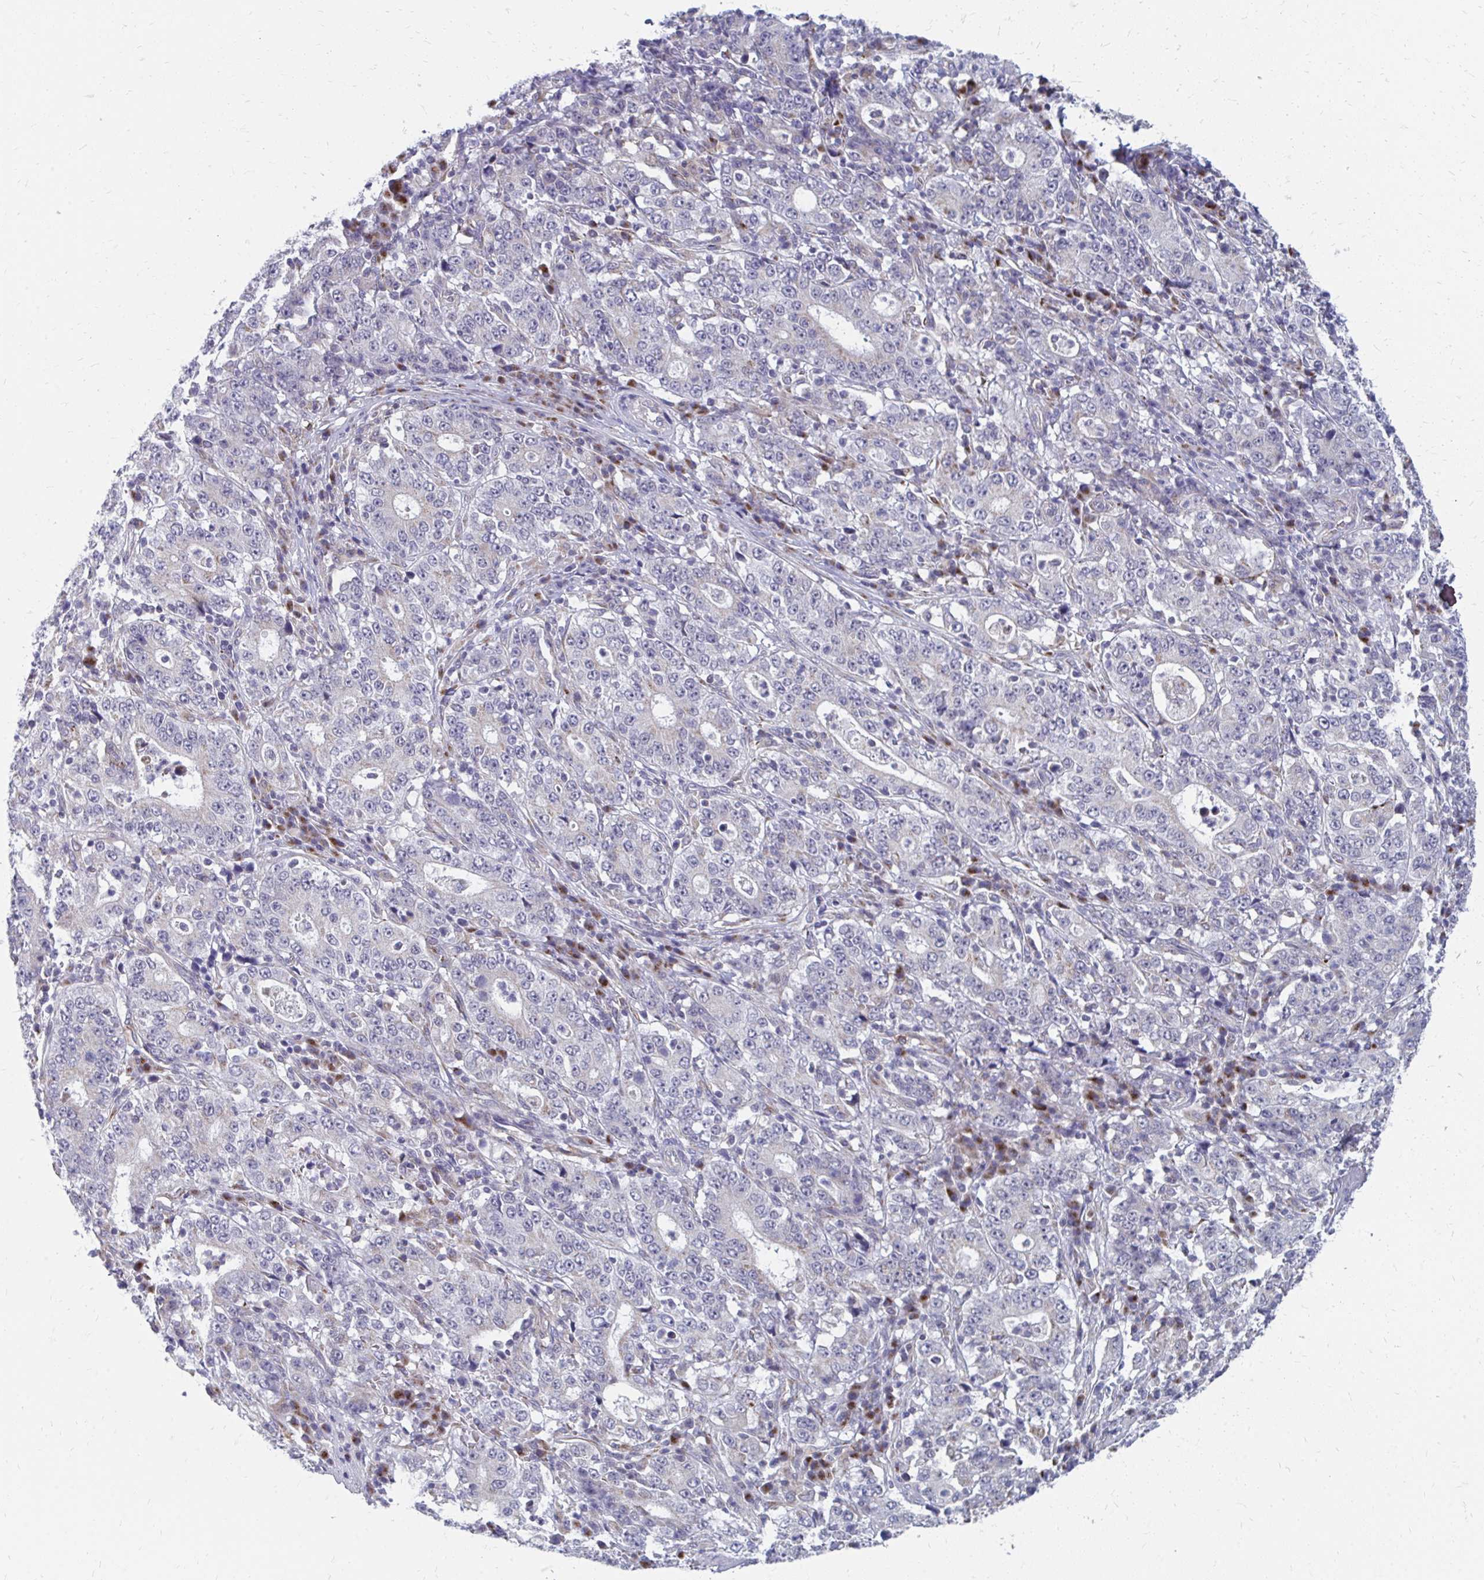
{"staining": {"intensity": "moderate", "quantity": "<25%", "location": "cytoplasmic/membranous"}, "tissue": "stomach cancer", "cell_type": "Tumor cells", "image_type": "cancer", "snomed": [{"axis": "morphology", "description": "Normal tissue, NOS"}, {"axis": "morphology", "description": "Adenocarcinoma, NOS"}, {"axis": "topography", "description": "Stomach, upper"}, {"axis": "topography", "description": "Stomach"}], "caption": "Tumor cells show low levels of moderate cytoplasmic/membranous staining in approximately <25% of cells in human stomach adenocarcinoma.", "gene": "PABIR3", "patient": {"sex": "male", "age": 59}}